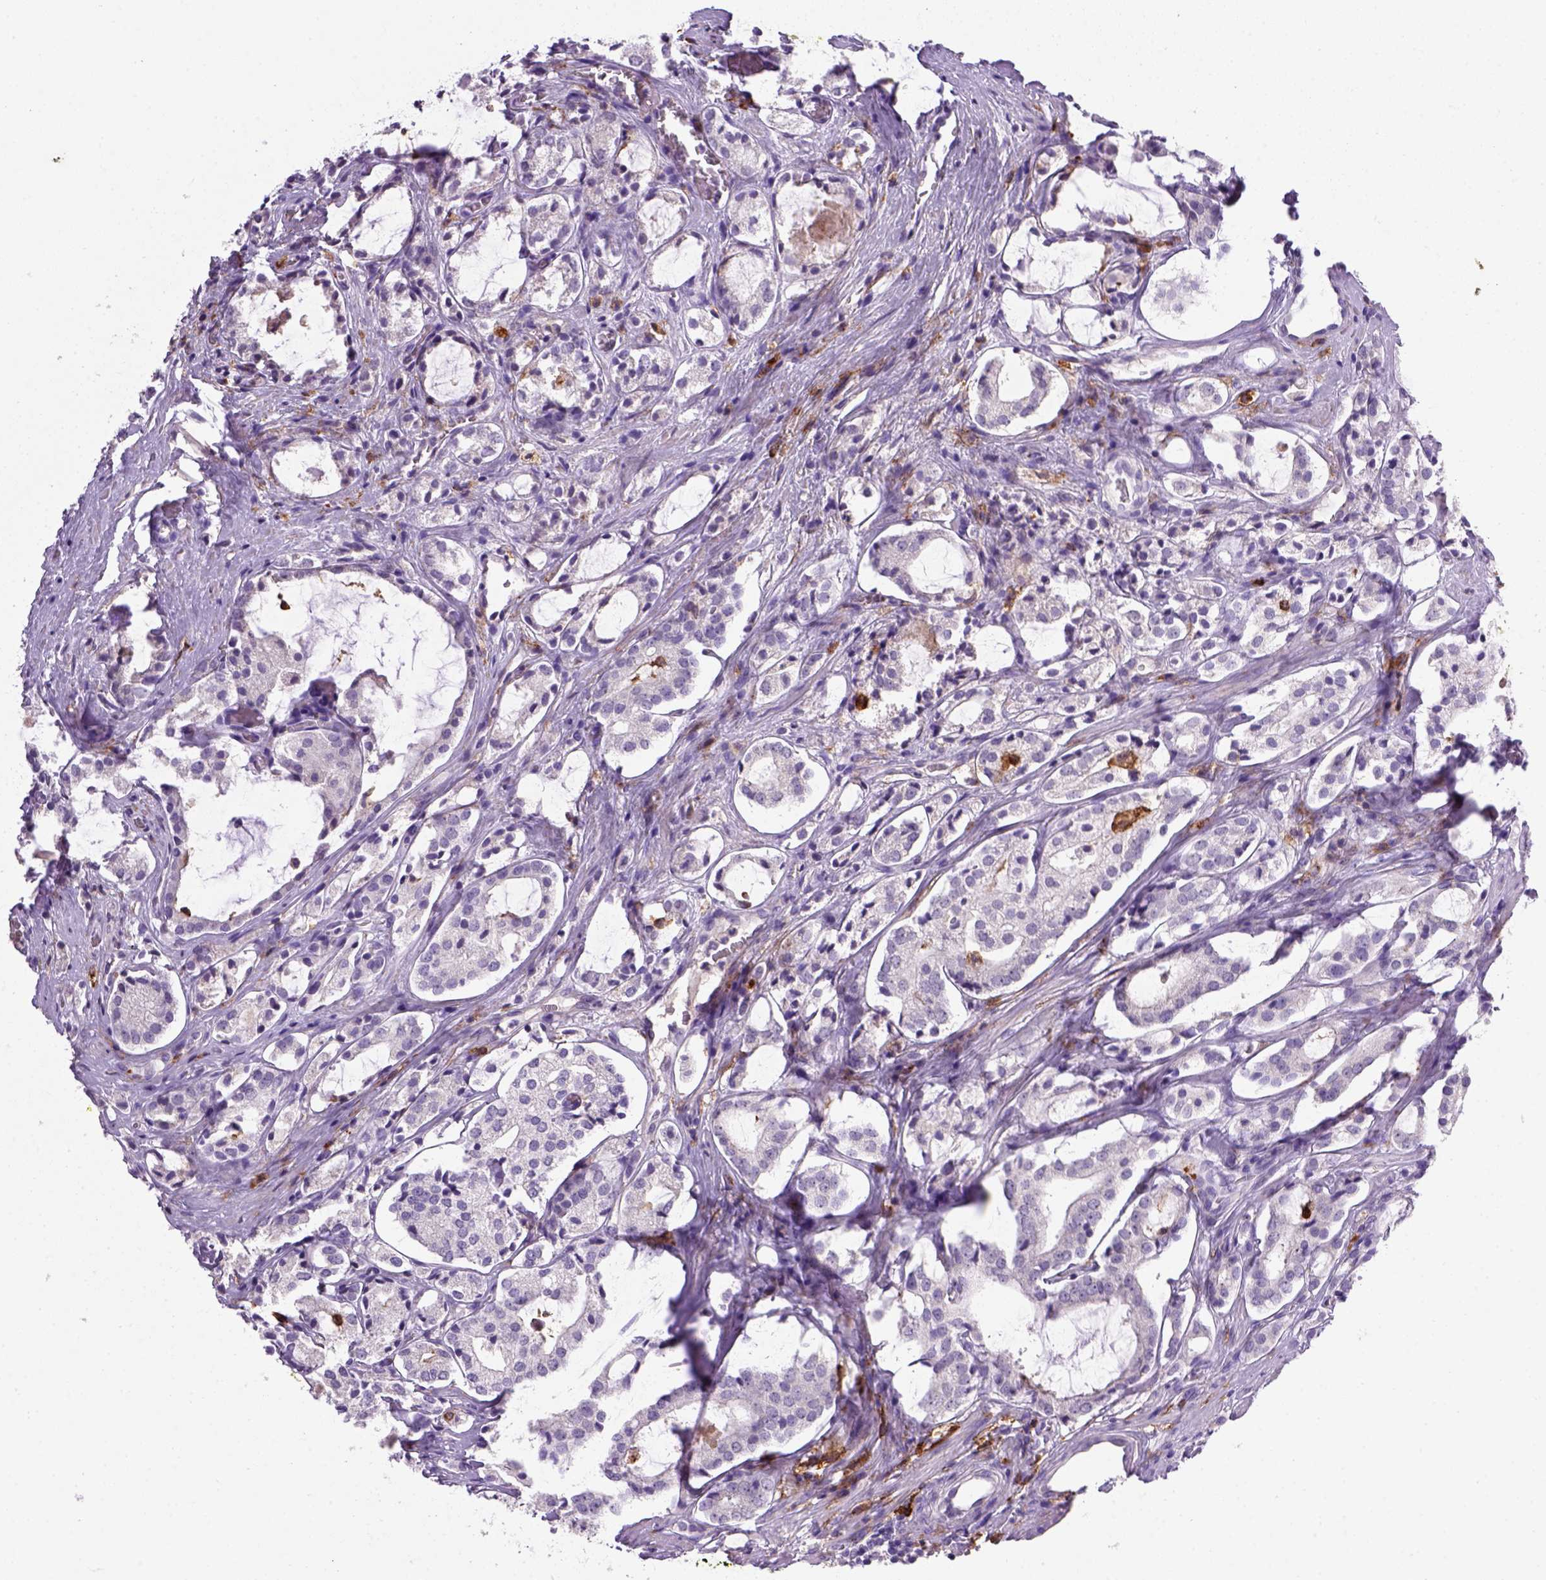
{"staining": {"intensity": "negative", "quantity": "none", "location": "none"}, "tissue": "prostate cancer", "cell_type": "Tumor cells", "image_type": "cancer", "snomed": [{"axis": "morphology", "description": "Adenocarcinoma, NOS"}, {"axis": "topography", "description": "Prostate"}], "caption": "A micrograph of adenocarcinoma (prostate) stained for a protein demonstrates no brown staining in tumor cells.", "gene": "CD14", "patient": {"sex": "male", "age": 66}}